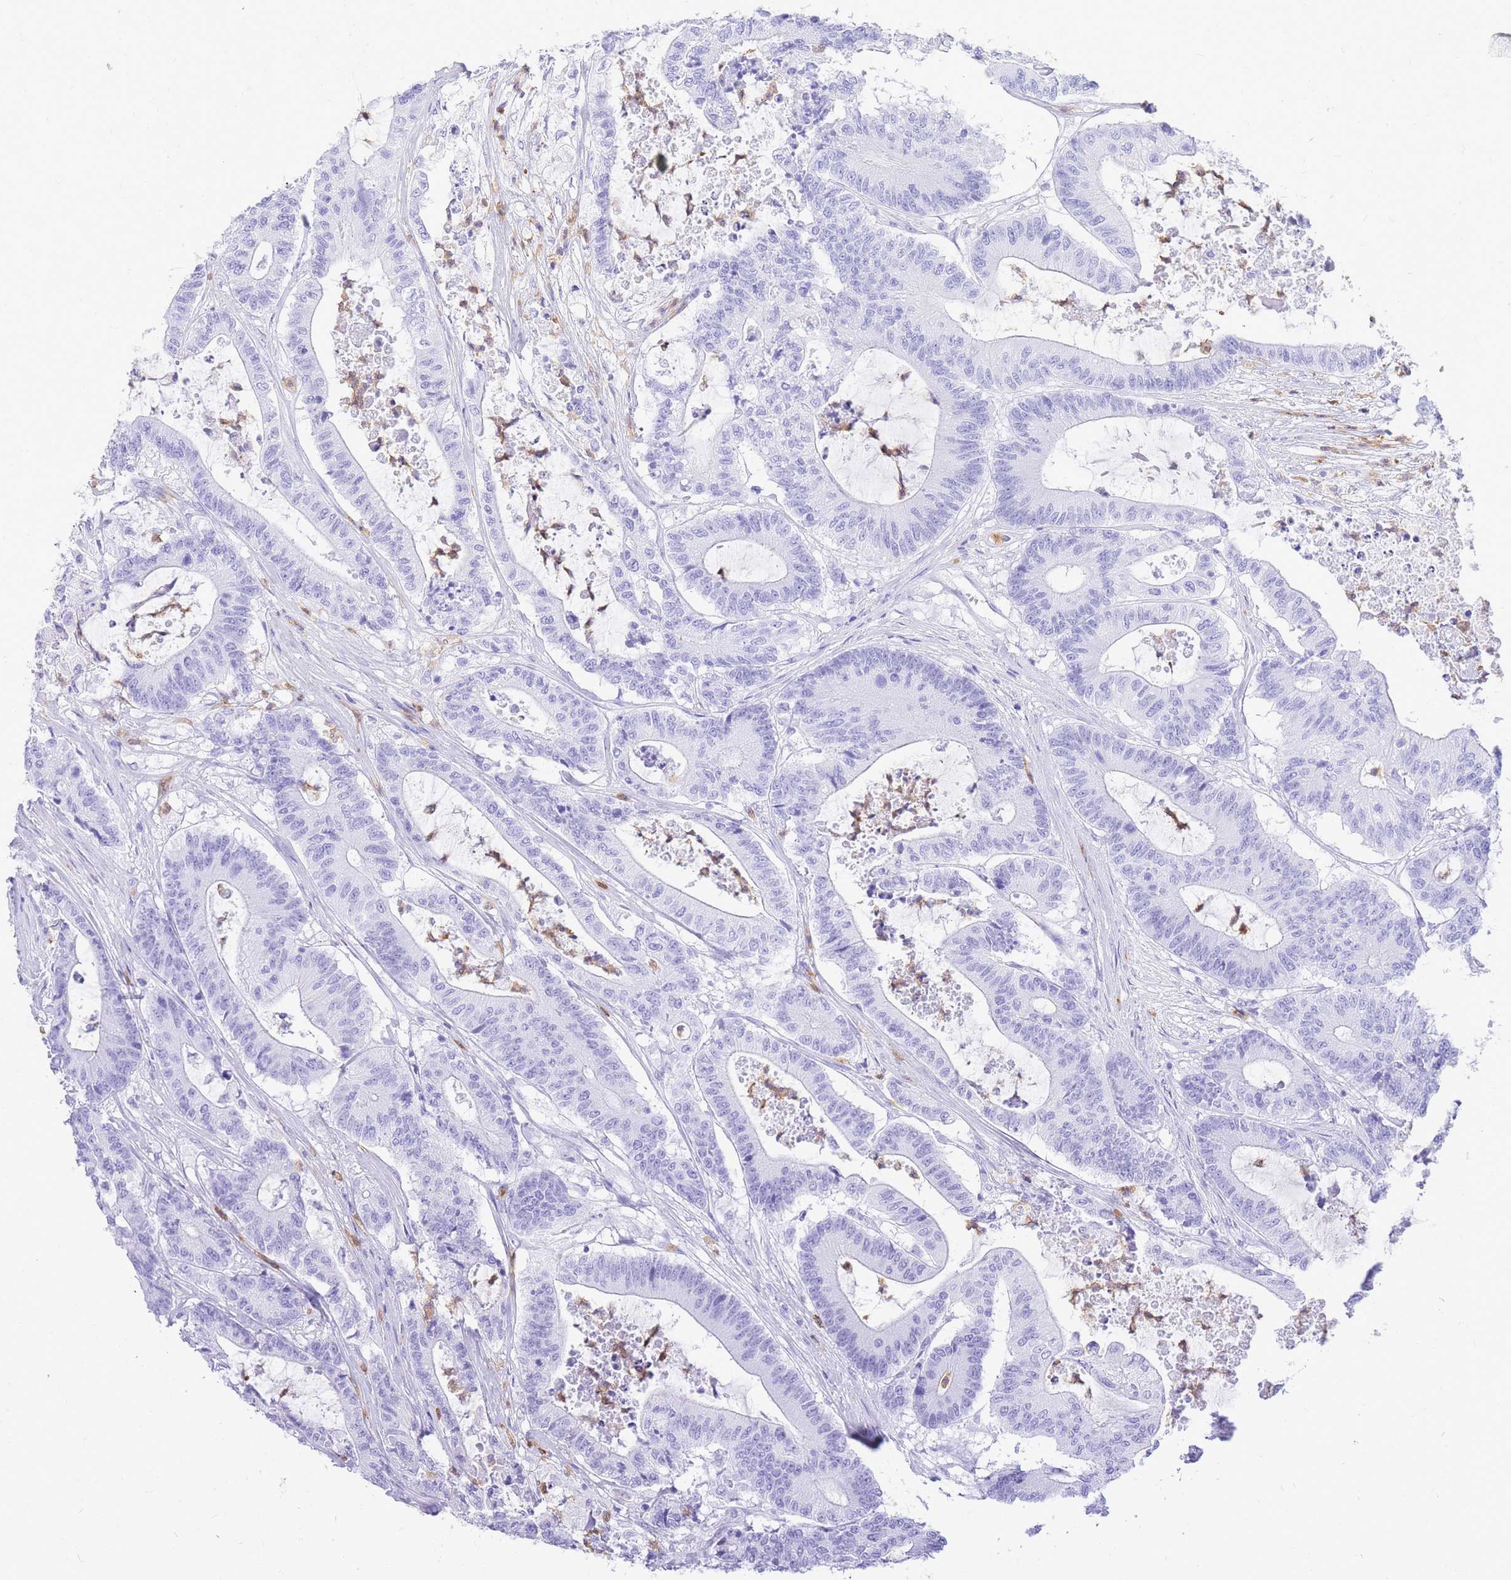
{"staining": {"intensity": "negative", "quantity": "none", "location": "none"}, "tissue": "colorectal cancer", "cell_type": "Tumor cells", "image_type": "cancer", "snomed": [{"axis": "morphology", "description": "Adenocarcinoma, NOS"}, {"axis": "topography", "description": "Colon"}], "caption": "Immunohistochemistry (IHC) micrograph of neoplastic tissue: colorectal adenocarcinoma stained with DAB (3,3'-diaminobenzidine) exhibits no significant protein positivity in tumor cells.", "gene": "HERC1", "patient": {"sex": "female", "age": 84}}